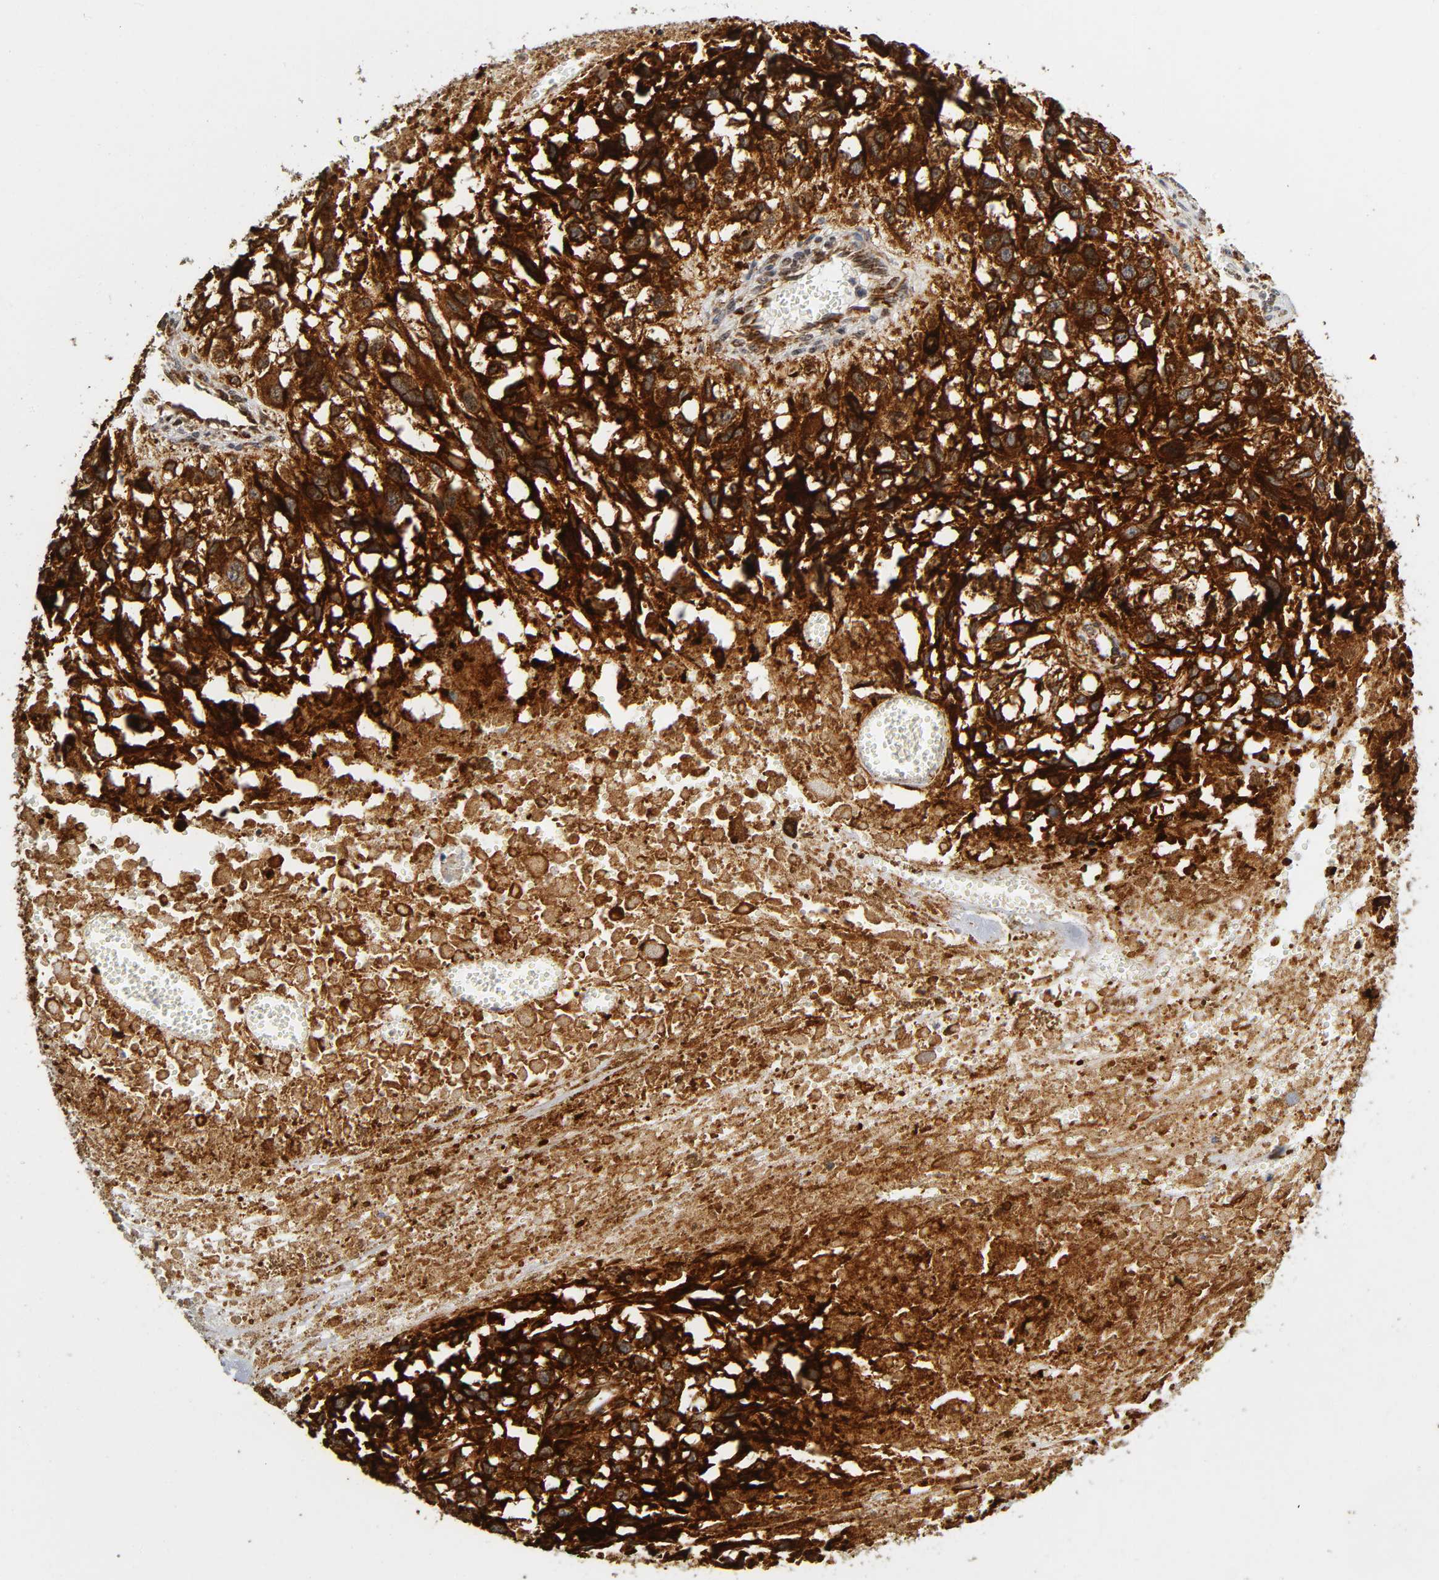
{"staining": {"intensity": "strong", "quantity": ">75%", "location": "cytoplasmic/membranous"}, "tissue": "melanoma", "cell_type": "Tumor cells", "image_type": "cancer", "snomed": [{"axis": "morphology", "description": "Malignant melanoma, Metastatic site"}, {"axis": "topography", "description": "Lymph node"}], "caption": "Protein expression analysis of melanoma exhibits strong cytoplasmic/membranous staining in approximately >75% of tumor cells.", "gene": "SOS2", "patient": {"sex": "male", "age": 59}}